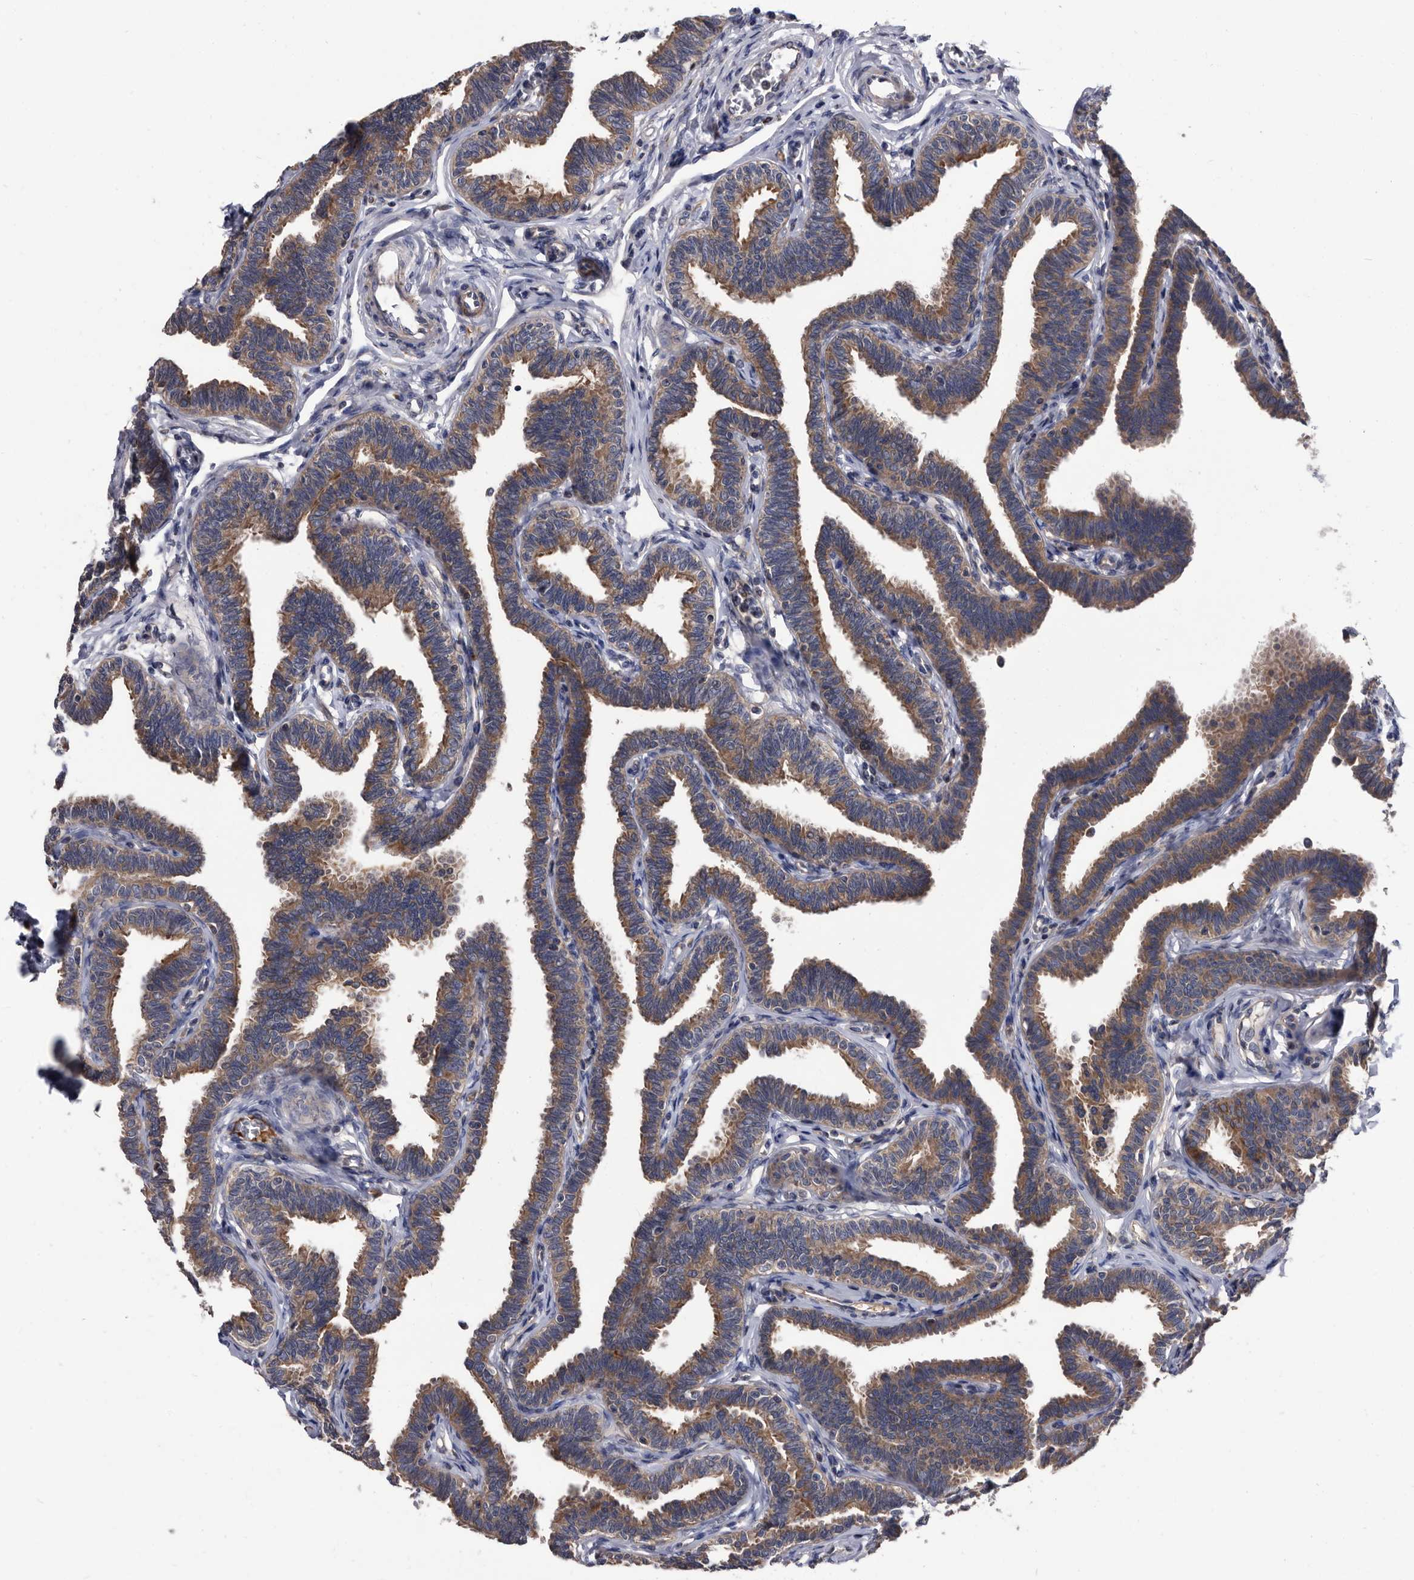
{"staining": {"intensity": "moderate", "quantity": ">75%", "location": "cytoplasmic/membranous"}, "tissue": "fallopian tube", "cell_type": "Glandular cells", "image_type": "normal", "snomed": [{"axis": "morphology", "description": "Normal tissue, NOS"}, {"axis": "topography", "description": "Fallopian tube"}, {"axis": "topography", "description": "Ovary"}], "caption": "Protein staining of benign fallopian tube demonstrates moderate cytoplasmic/membranous staining in approximately >75% of glandular cells.", "gene": "DTNBP1", "patient": {"sex": "female", "age": 23}}